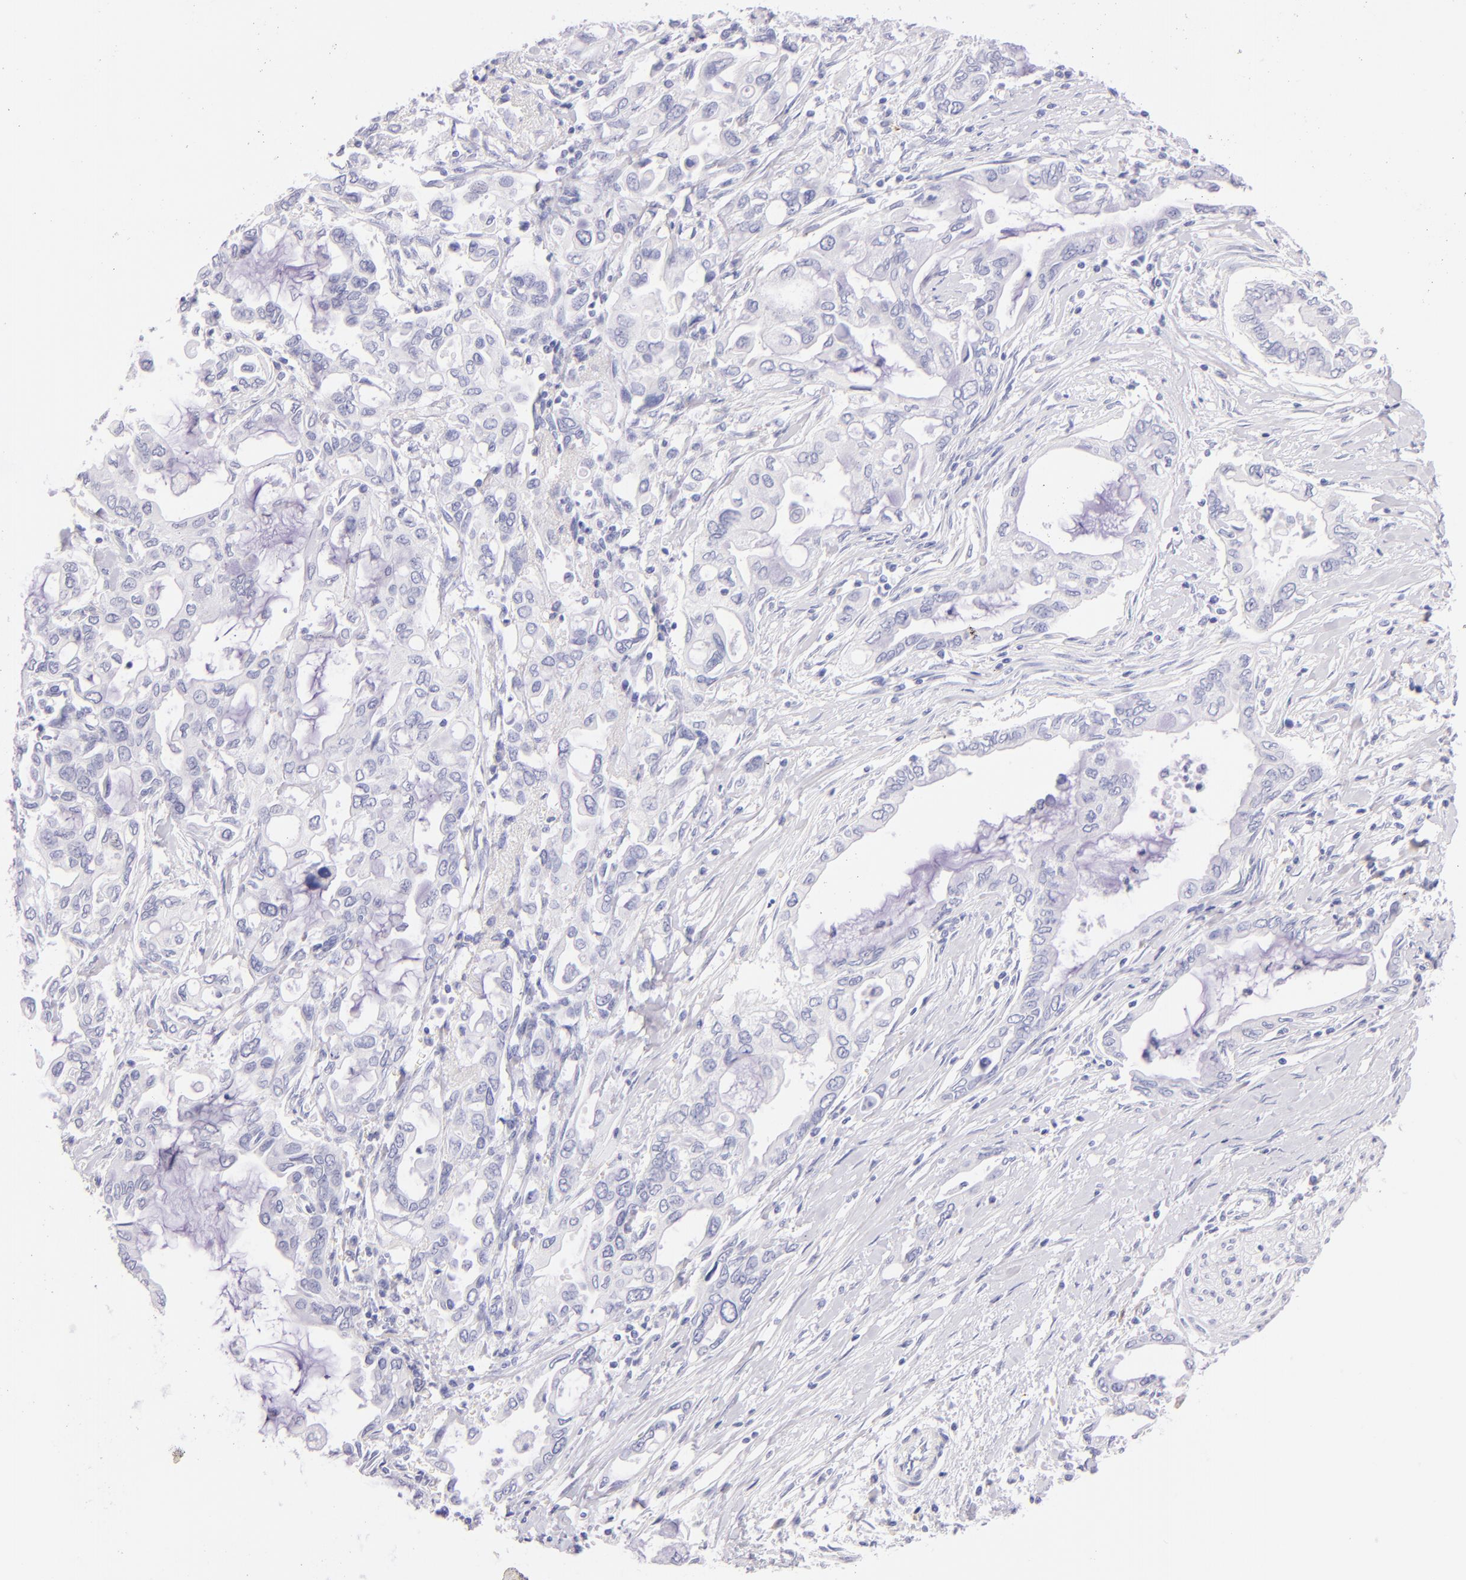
{"staining": {"intensity": "negative", "quantity": "none", "location": "none"}, "tissue": "pancreatic cancer", "cell_type": "Tumor cells", "image_type": "cancer", "snomed": [{"axis": "morphology", "description": "Adenocarcinoma, NOS"}, {"axis": "topography", "description": "Pancreas"}], "caption": "This micrograph is of adenocarcinoma (pancreatic) stained with IHC to label a protein in brown with the nuclei are counter-stained blue. There is no positivity in tumor cells.", "gene": "SDC1", "patient": {"sex": "female", "age": 57}}